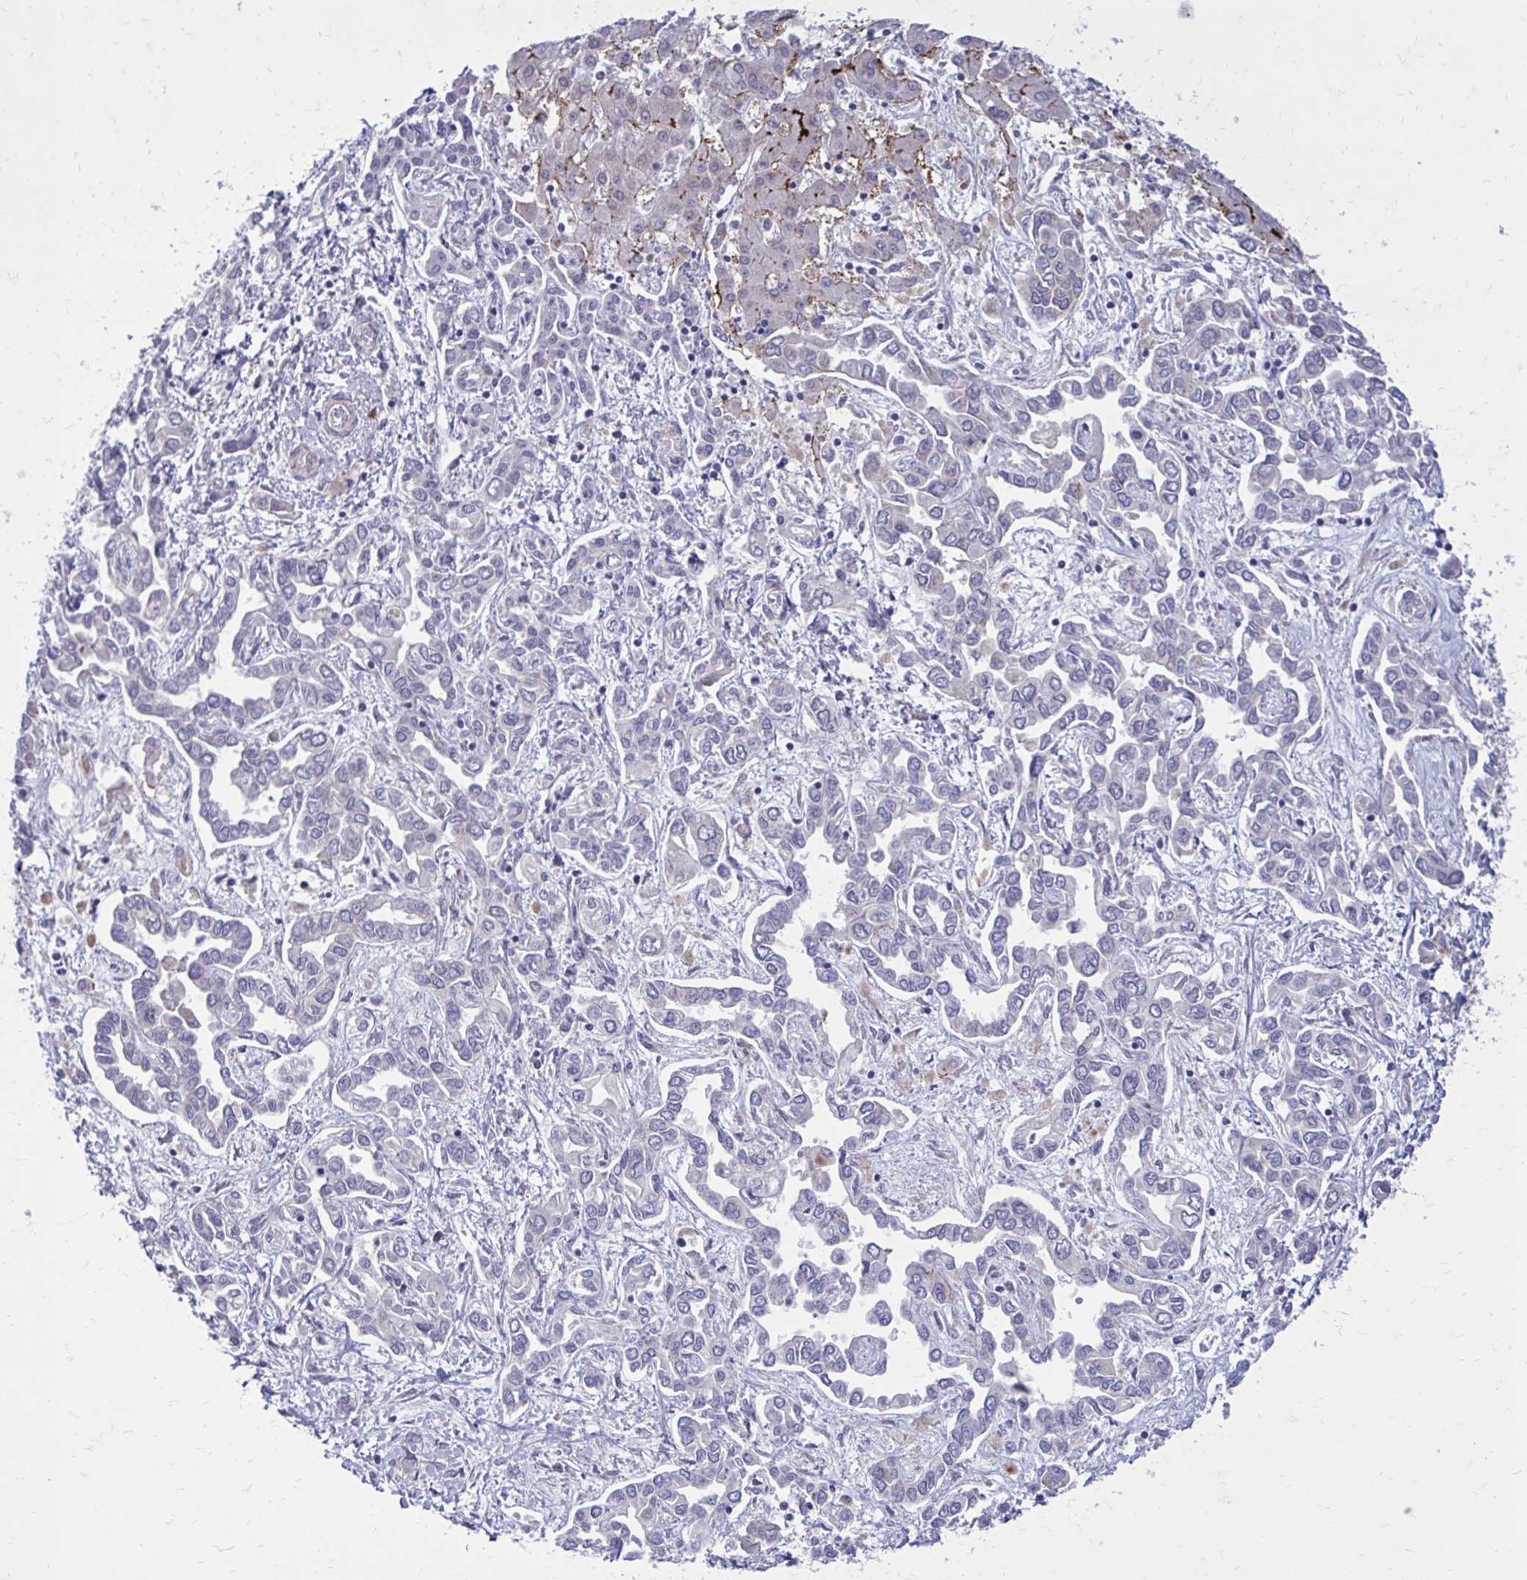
{"staining": {"intensity": "negative", "quantity": "none", "location": "none"}, "tissue": "liver cancer", "cell_type": "Tumor cells", "image_type": "cancer", "snomed": [{"axis": "morphology", "description": "Cholangiocarcinoma"}, {"axis": "topography", "description": "Liver"}], "caption": "Liver cancer (cholangiocarcinoma) was stained to show a protein in brown. There is no significant staining in tumor cells. (DAB IHC, high magnification).", "gene": "GIGYF2", "patient": {"sex": "female", "age": 64}}